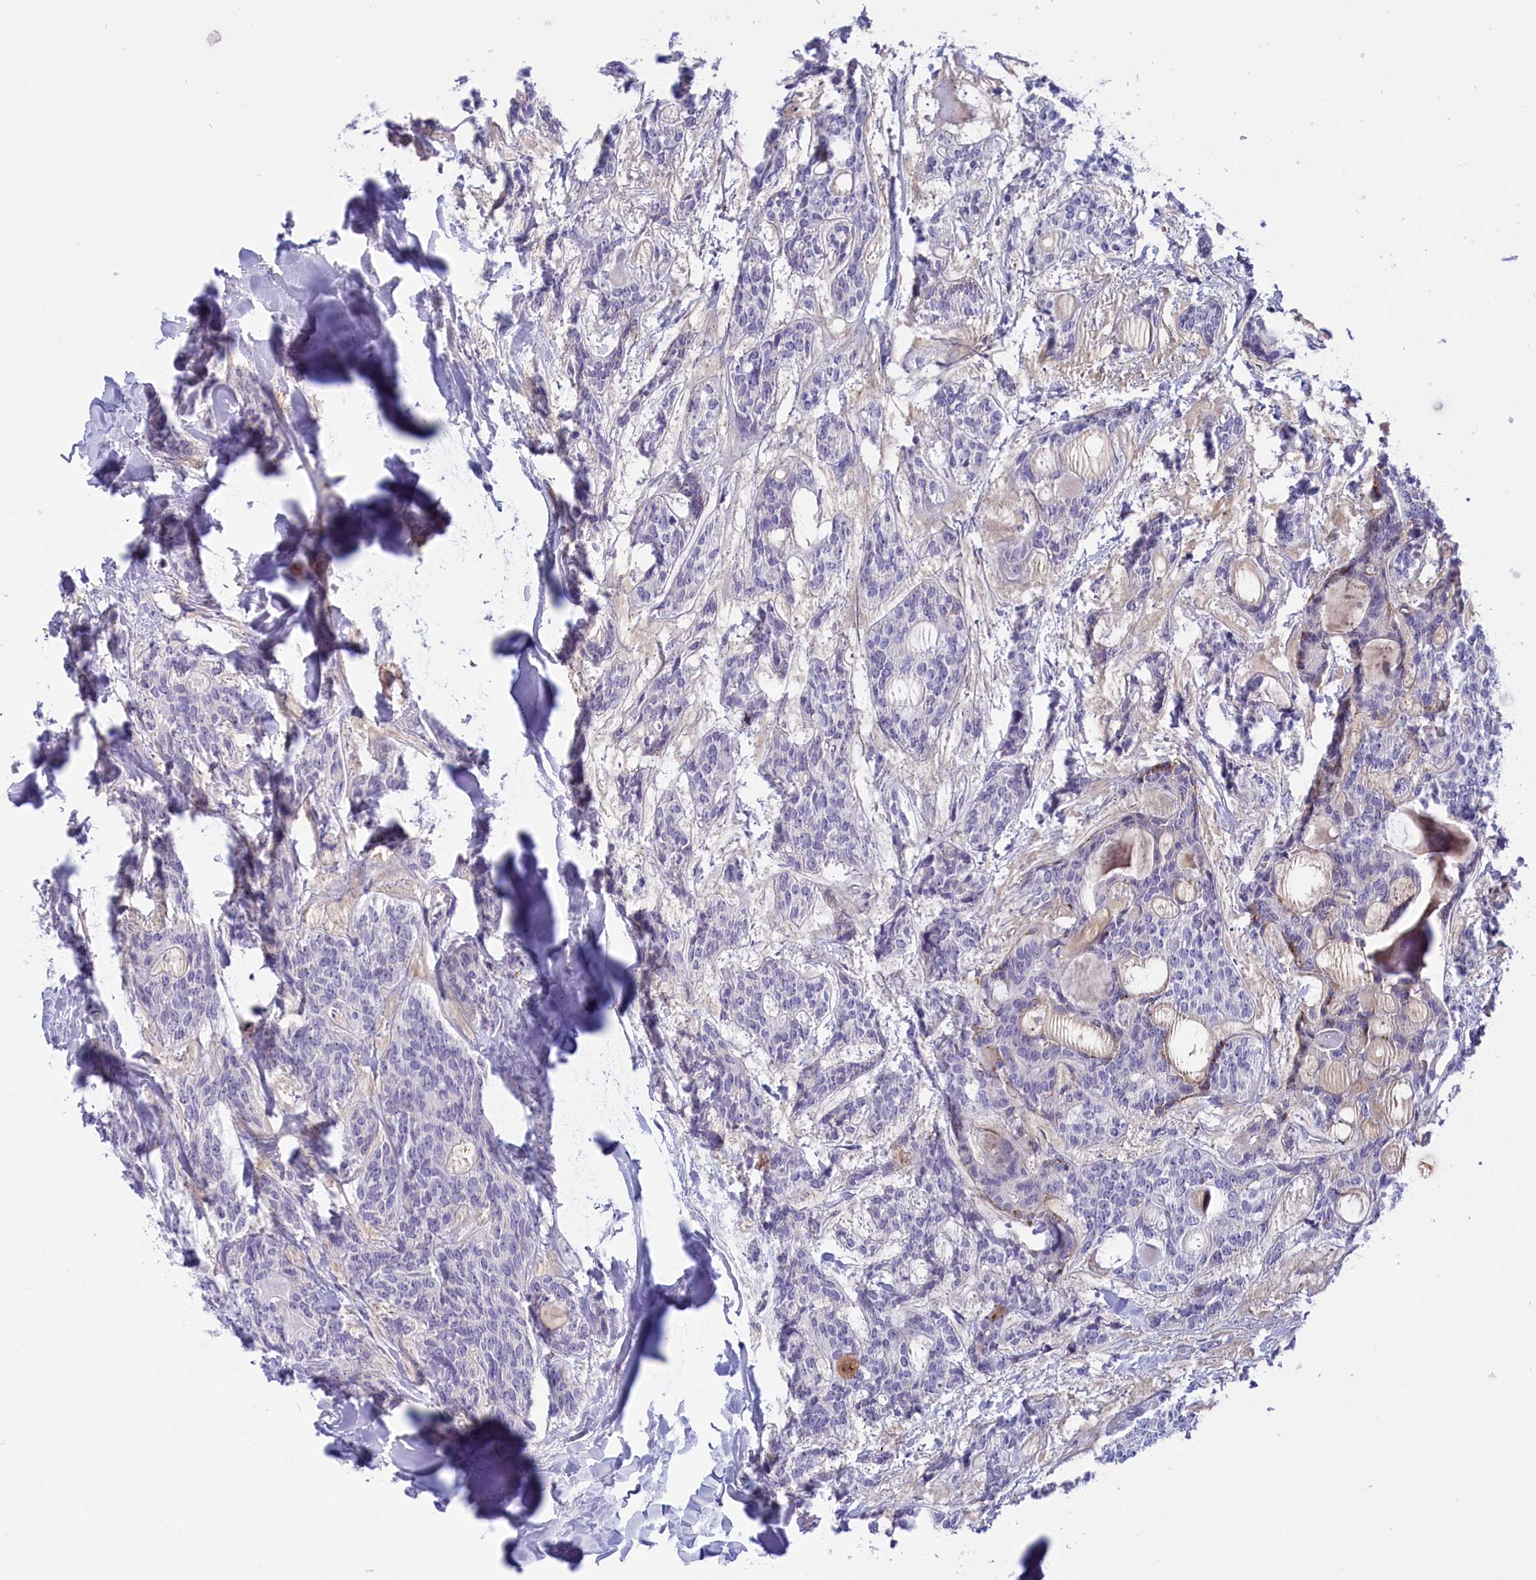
{"staining": {"intensity": "negative", "quantity": "none", "location": "none"}, "tissue": "head and neck cancer", "cell_type": "Tumor cells", "image_type": "cancer", "snomed": [{"axis": "morphology", "description": "Adenocarcinoma, NOS"}, {"axis": "topography", "description": "Head-Neck"}], "caption": "Tumor cells show no significant expression in head and neck adenocarcinoma.", "gene": "STYX", "patient": {"sex": "male", "age": 66}}